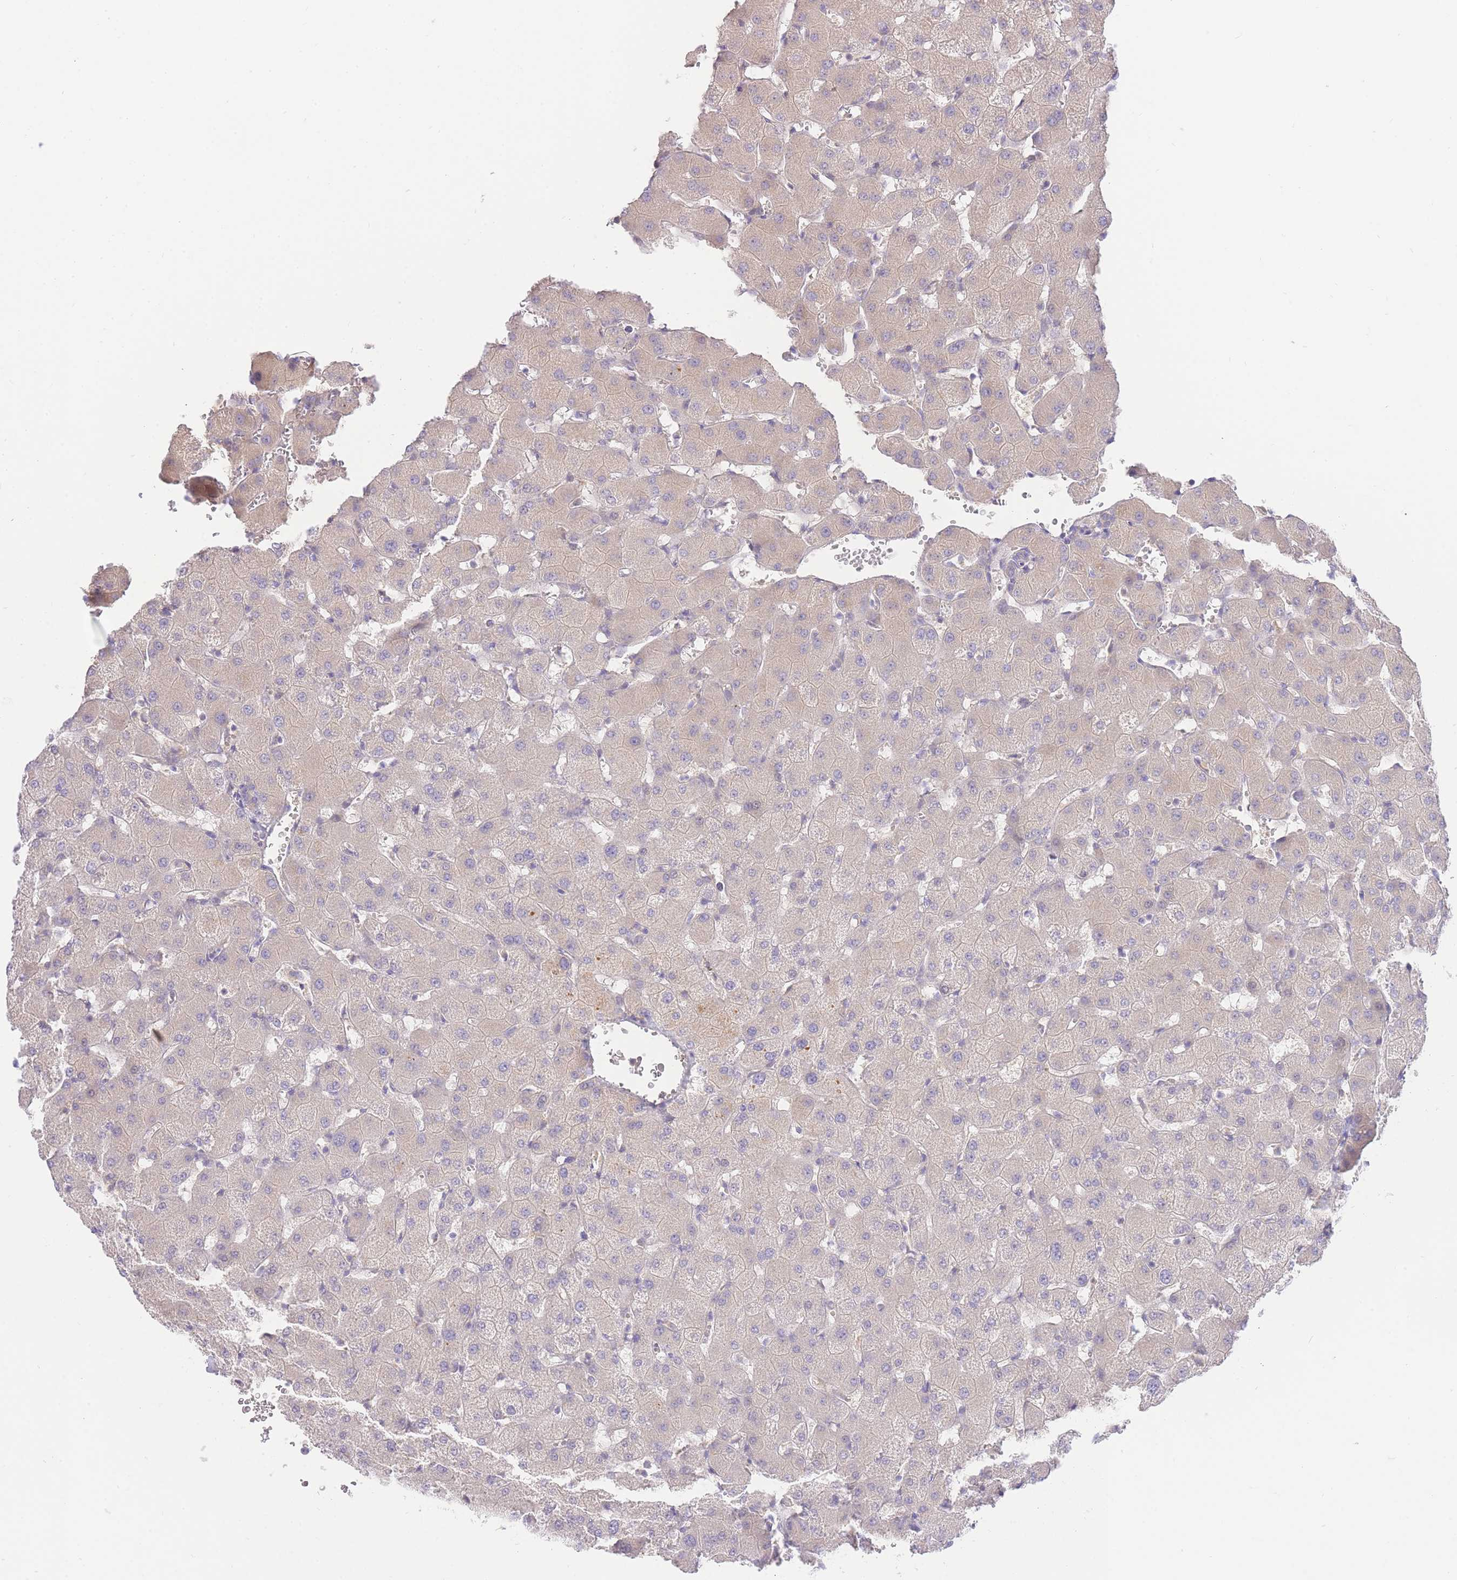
{"staining": {"intensity": "negative", "quantity": "none", "location": "none"}, "tissue": "liver", "cell_type": "Cholangiocytes", "image_type": "normal", "snomed": [{"axis": "morphology", "description": "Normal tissue, NOS"}, {"axis": "topography", "description": "Liver"}], "caption": "A photomicrograph of human liver is negative for staining in cholangiocytes.", "gene": "LIPH", "patient": {"sex": "female", "age": 63}}